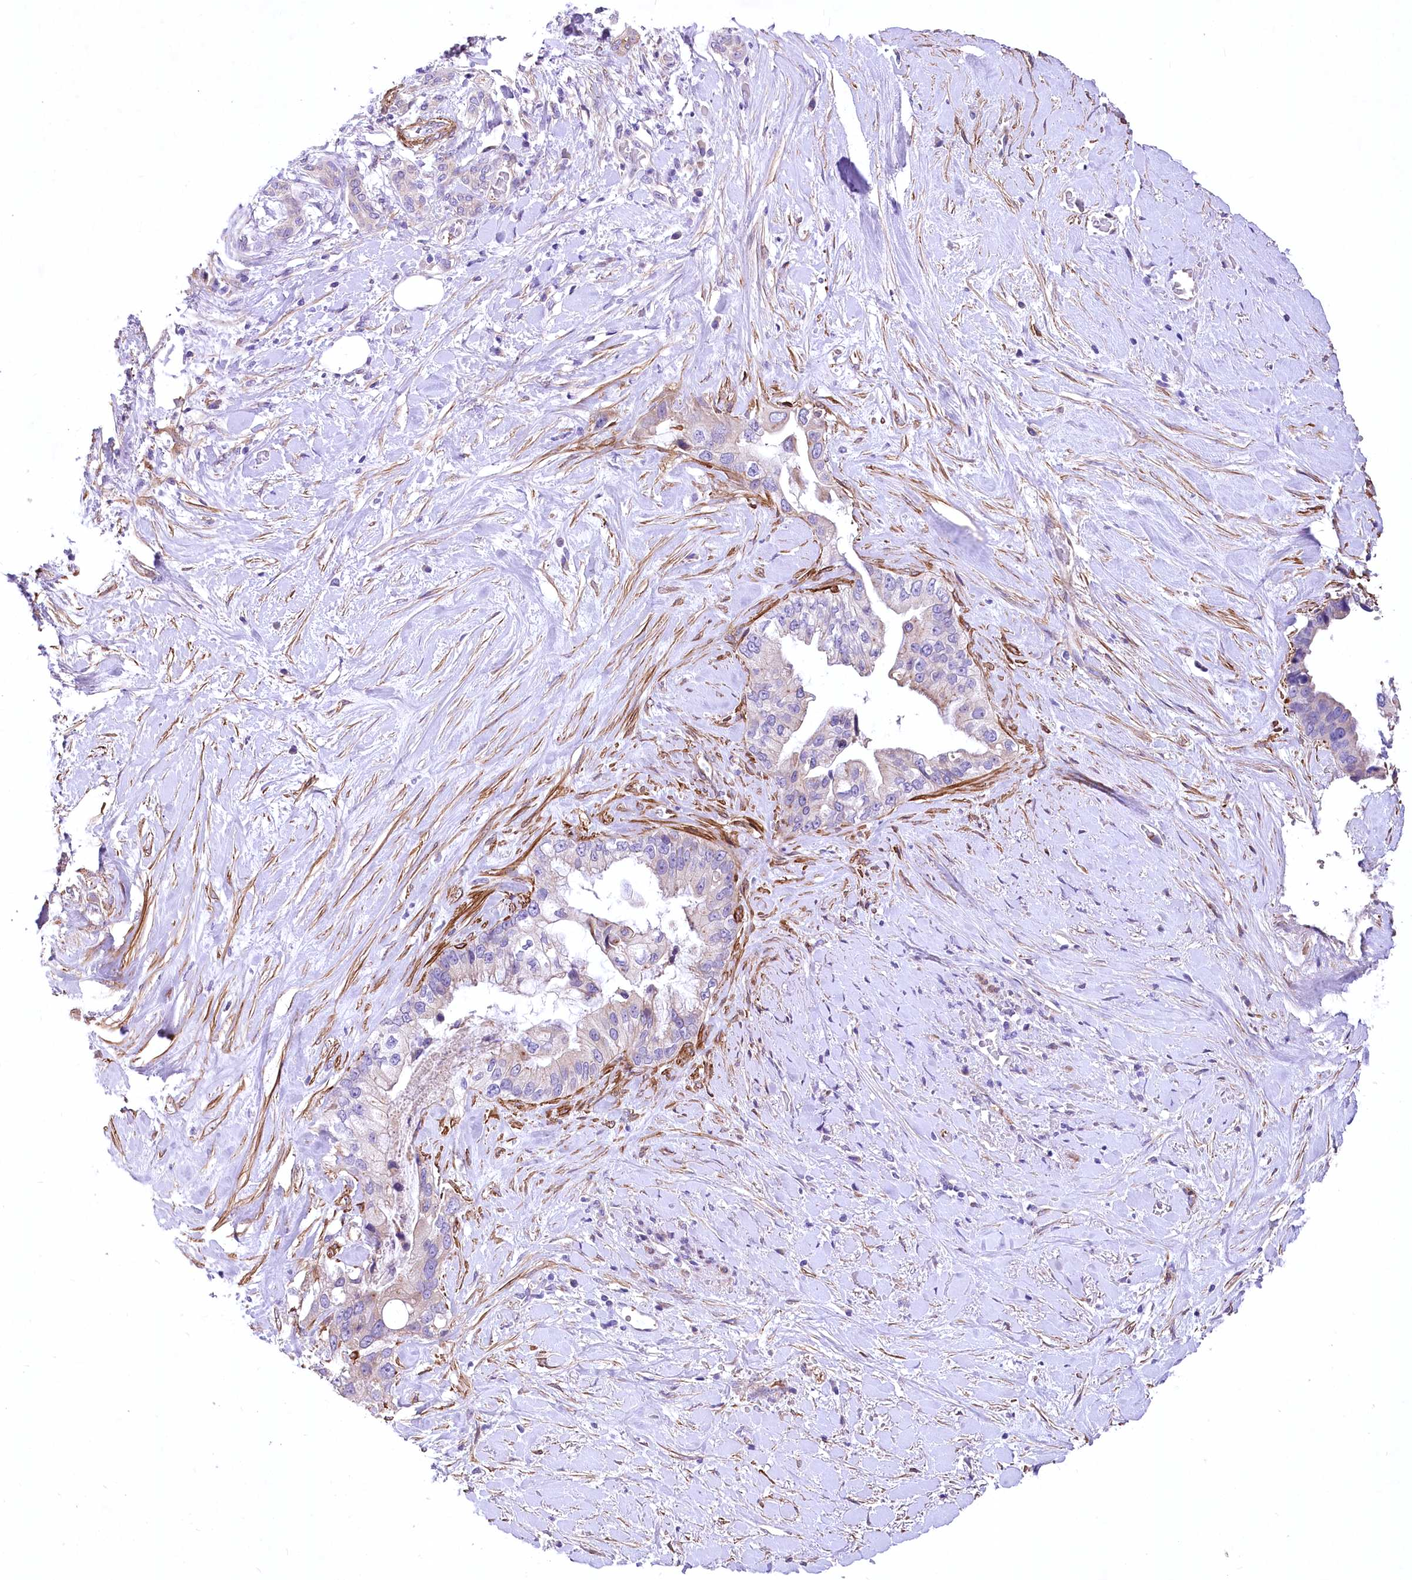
{"staining": {"intensity": "negative", "quantity": "none", "location": "none"}, "tissue": "pancreatic cancer", "cell_type": "Tumor cells", "image_type": "cancer", "snomed": [{"axis": "morphology", "description": "Inflammation, NOS"}, {"axis": "morphology", "description": "Adenocarcinoma, NOS"}, {"axis": "topography", "description": "Pancreas"}], "caption": "Immunohistochemistry histopathology image of neoplastic tissue: pancreatic cancer (adenocarcinoma) stained with DAB (3,3'-diaminobenzidine) demonstrates no significant protein staining in tumor cells.", "gene": "RDH16", "patient": {"sex": "female", "age": 56}}